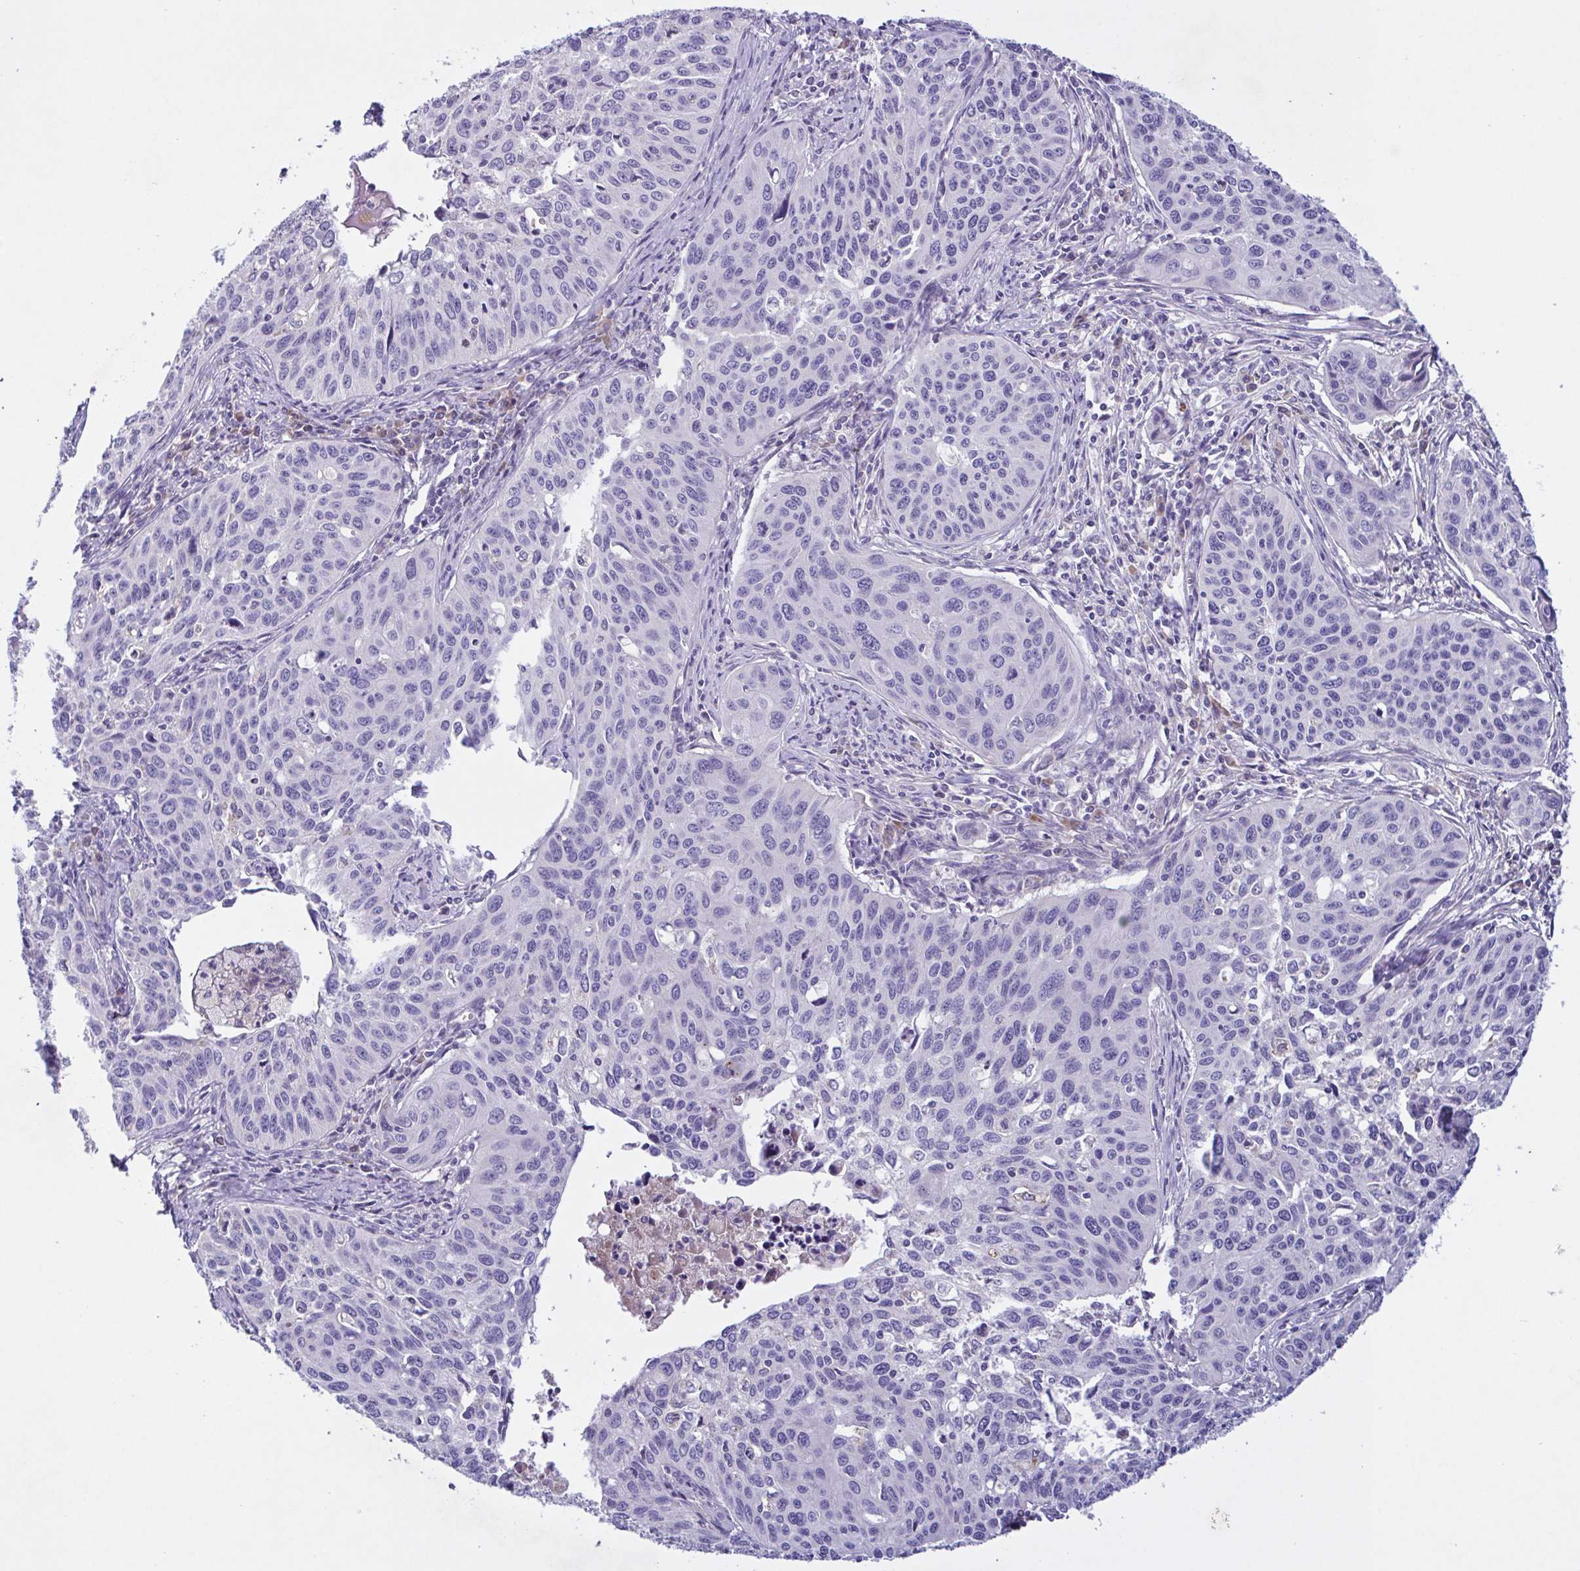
{"staining": {"intensity": "negative", "quantity": "none", "location": "none"}, "tissue": "cervical cancer", "cell_type": "Tumor cells", "image_type": "cancer", "snomed": [{"axis": "morphology", "description": "Squamous cell carcinoma, NOS"}, {"axis": "topography", "description": "Cervix"}], "caption": "Cervical cancer stained for a protein using immunohistochemistry (IHC) reveals no staining tumor cells.", "gene": "F13B", "patient": {"sex": "female", "age": 31}}